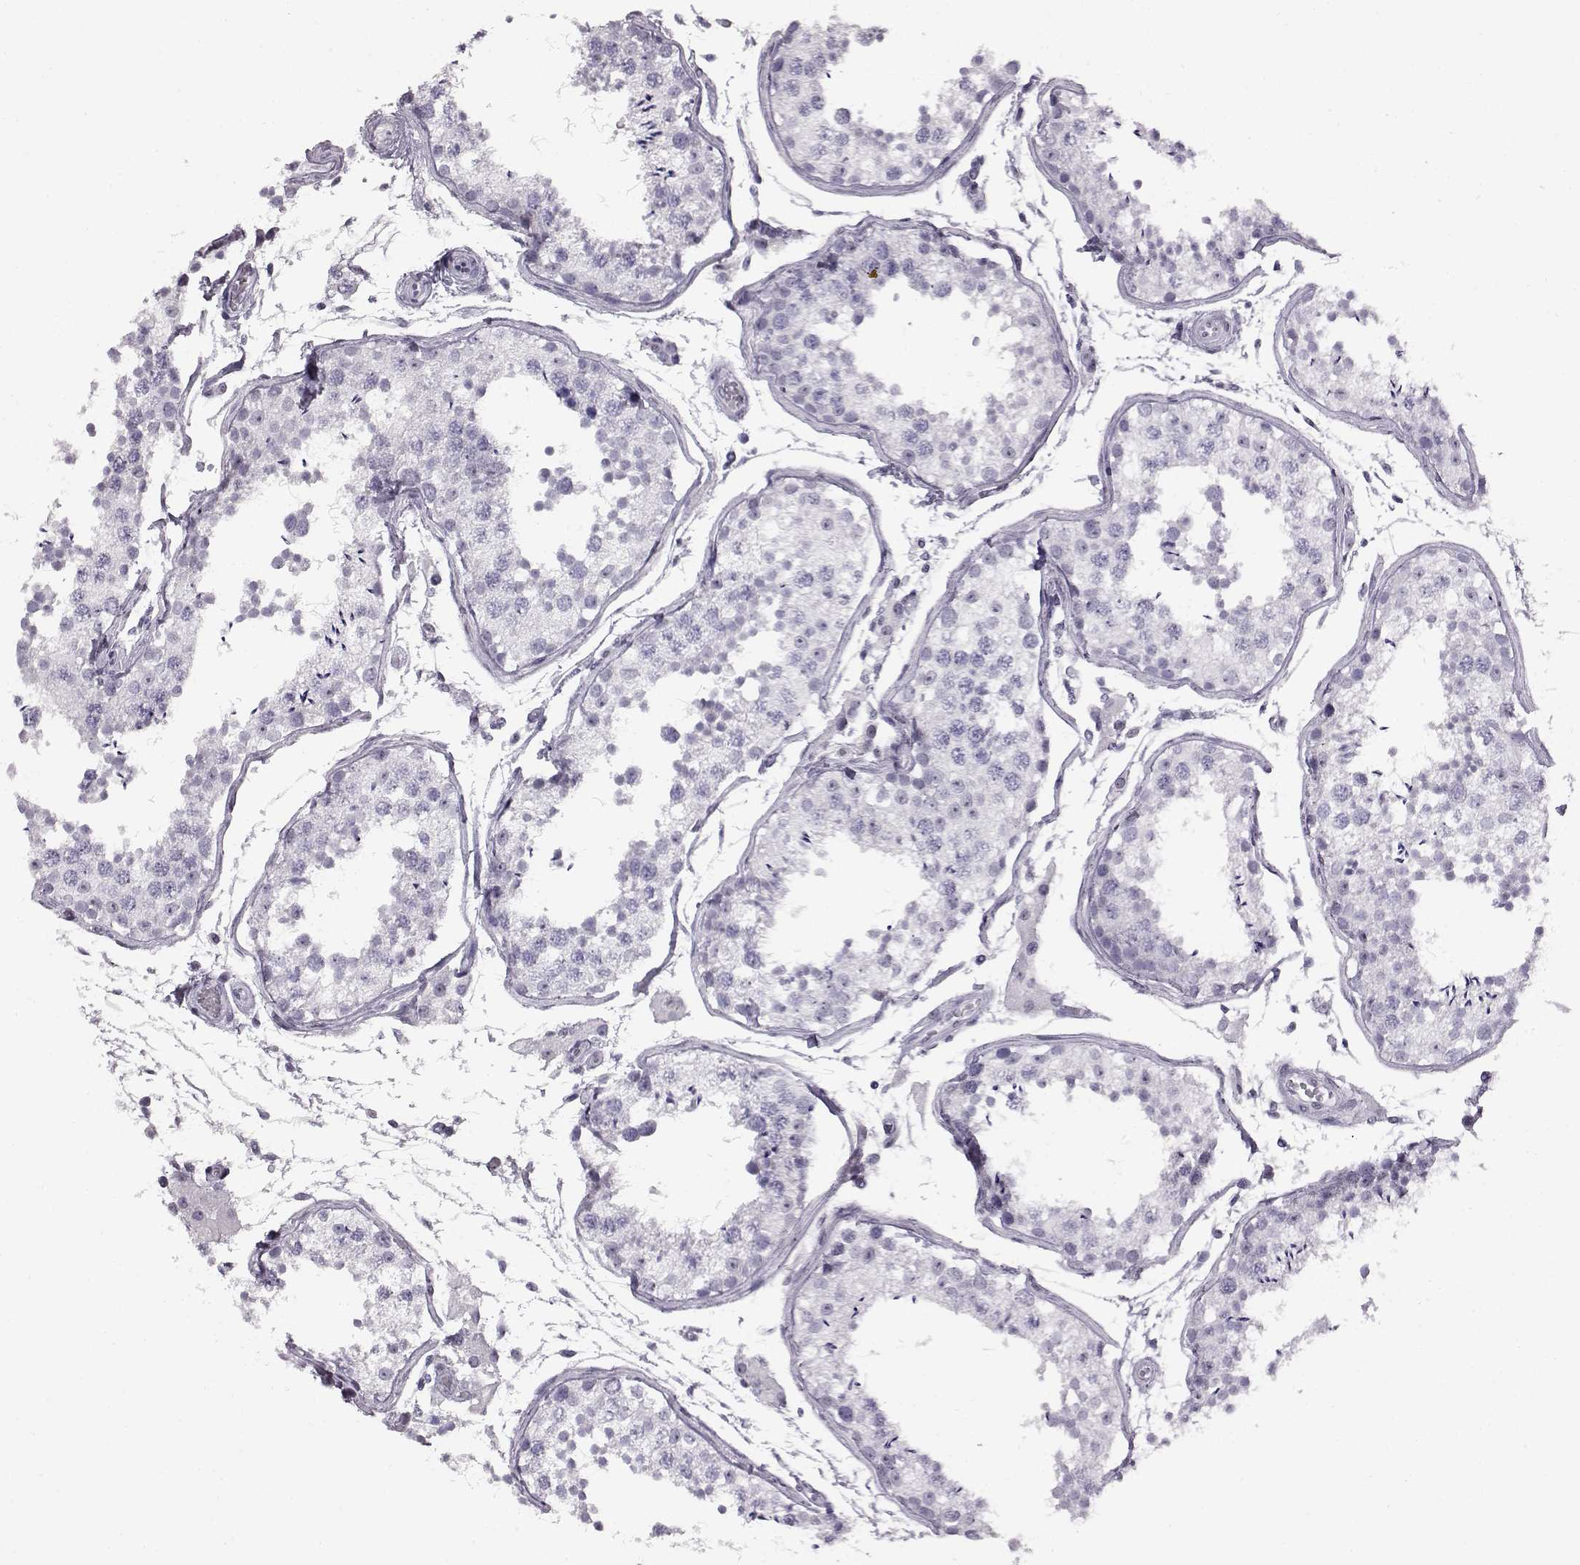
{"staining": {"intensity": "negative", "quantity": "none", "location": "none"}, "tissue": "testis", "cell_type": "Cells in seminiferous ducts", "image_type": "normal", "snomed": [{"axis": "morphology", "description": "Normal tissue, NOS"}, {"axis": "topography", "description": "Testis"}], "caption": "This is a photomicrograph of immunohistochemistry (IHC) staining of benign testis, which shows no expression in cells in seminiferous ducts. Brightfield microscopy of immunohistochemistry (IHC) stained with DAB (brown) and hematoxylin (blue), captured at high magnification.", "gene": "ADGRG2", "patient": {"sex": "male", "age": 29}}